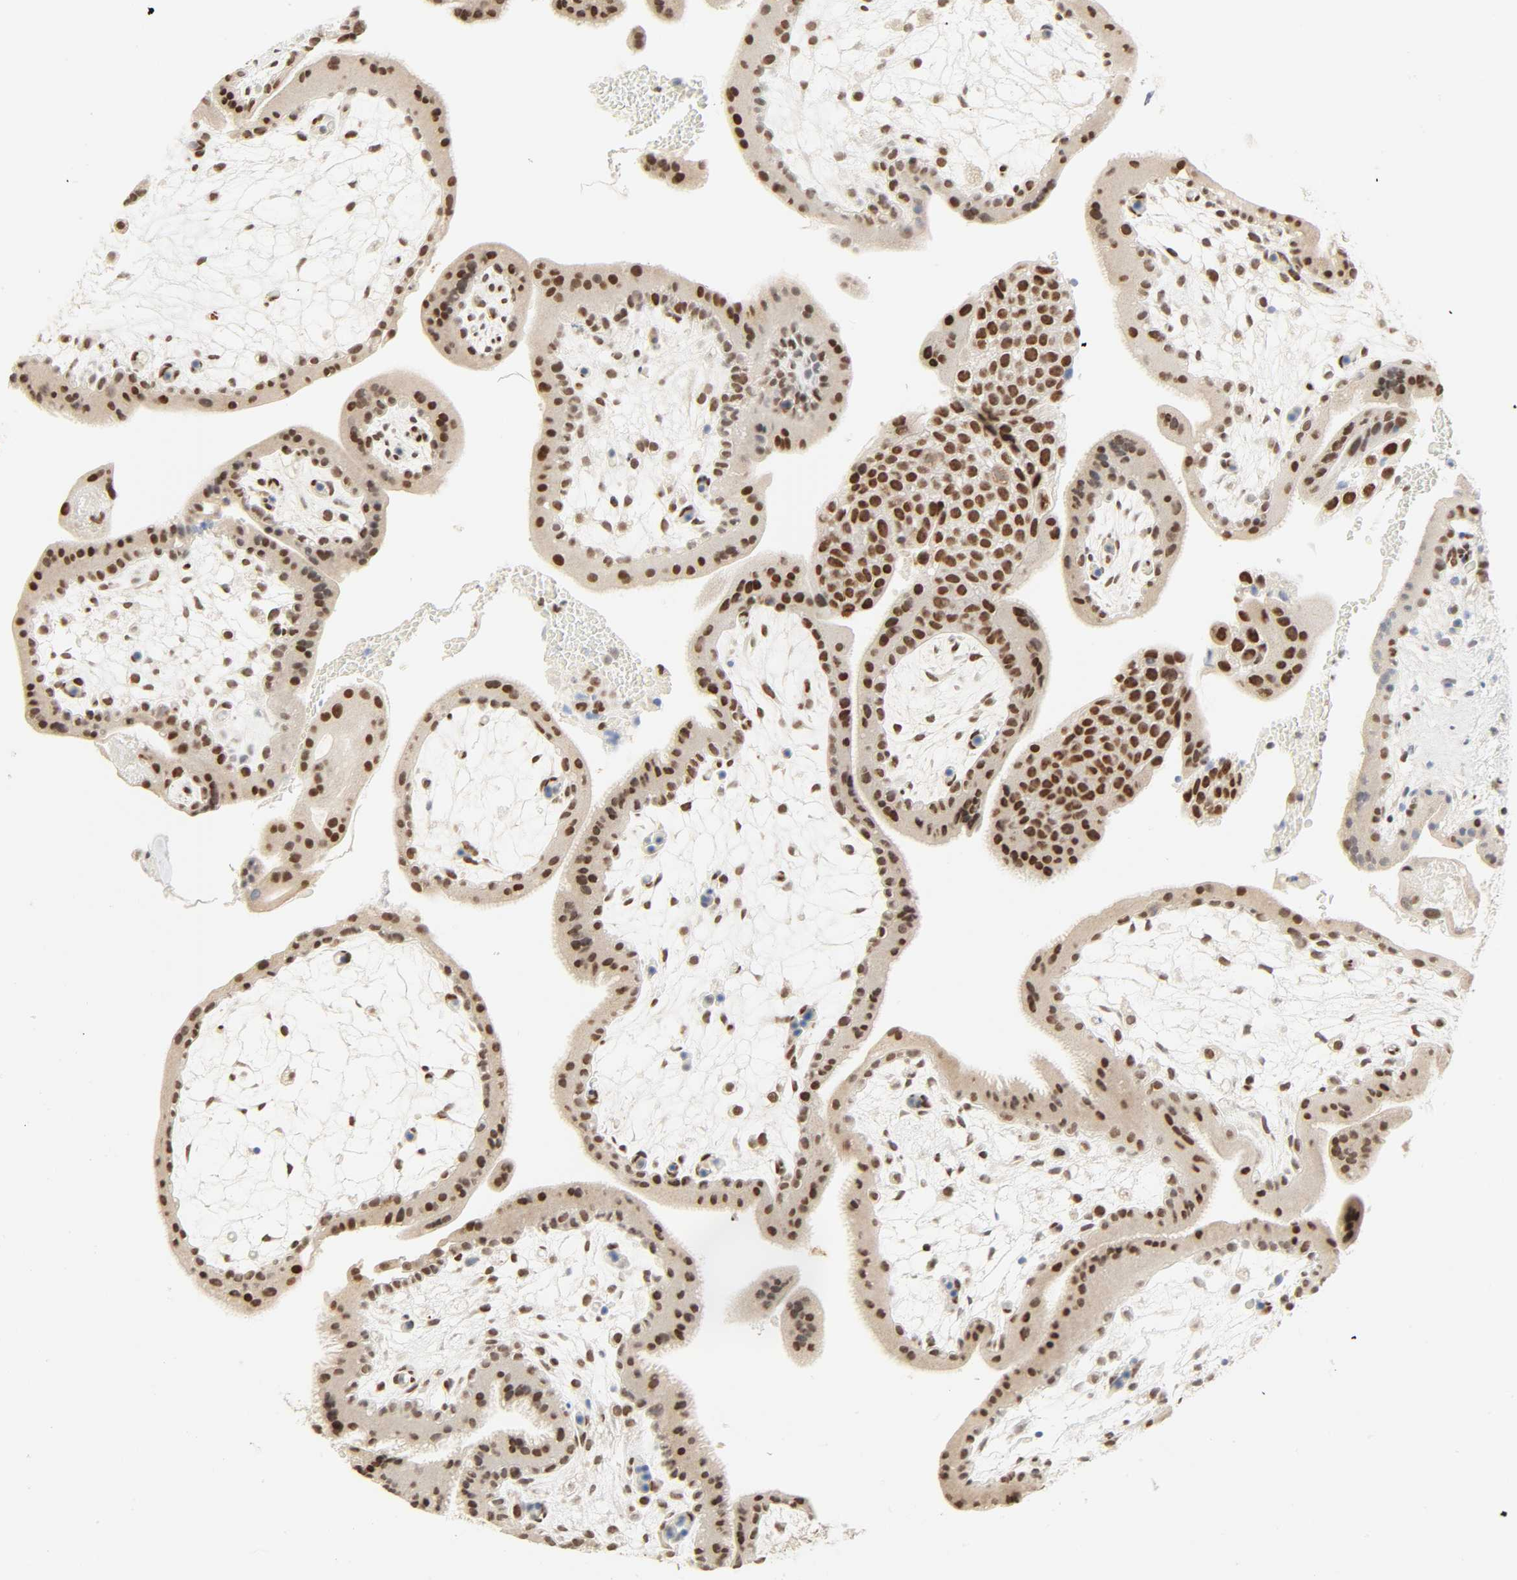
{"staining": {"intensity": "strong", "quantity": ">75%", "location": "nuclear"}, "tissue": "placenta", "cell_type": "Trophoblastic cells", "image_type": "normal", "snomed": [{"axis": "morphology", "description": "Normal tissue, NOS"}, {"axis": "topography", "description": "Placenta"}], "caption": "Placenta stained for a protein demonstrates strong nuclear positivity in trophoblastic cells. (DAB IHC, brown staining for protein, blue staining for nuclei).", "gene": "DAZAP1", "patient": {"sex": "female", "age": 35}}